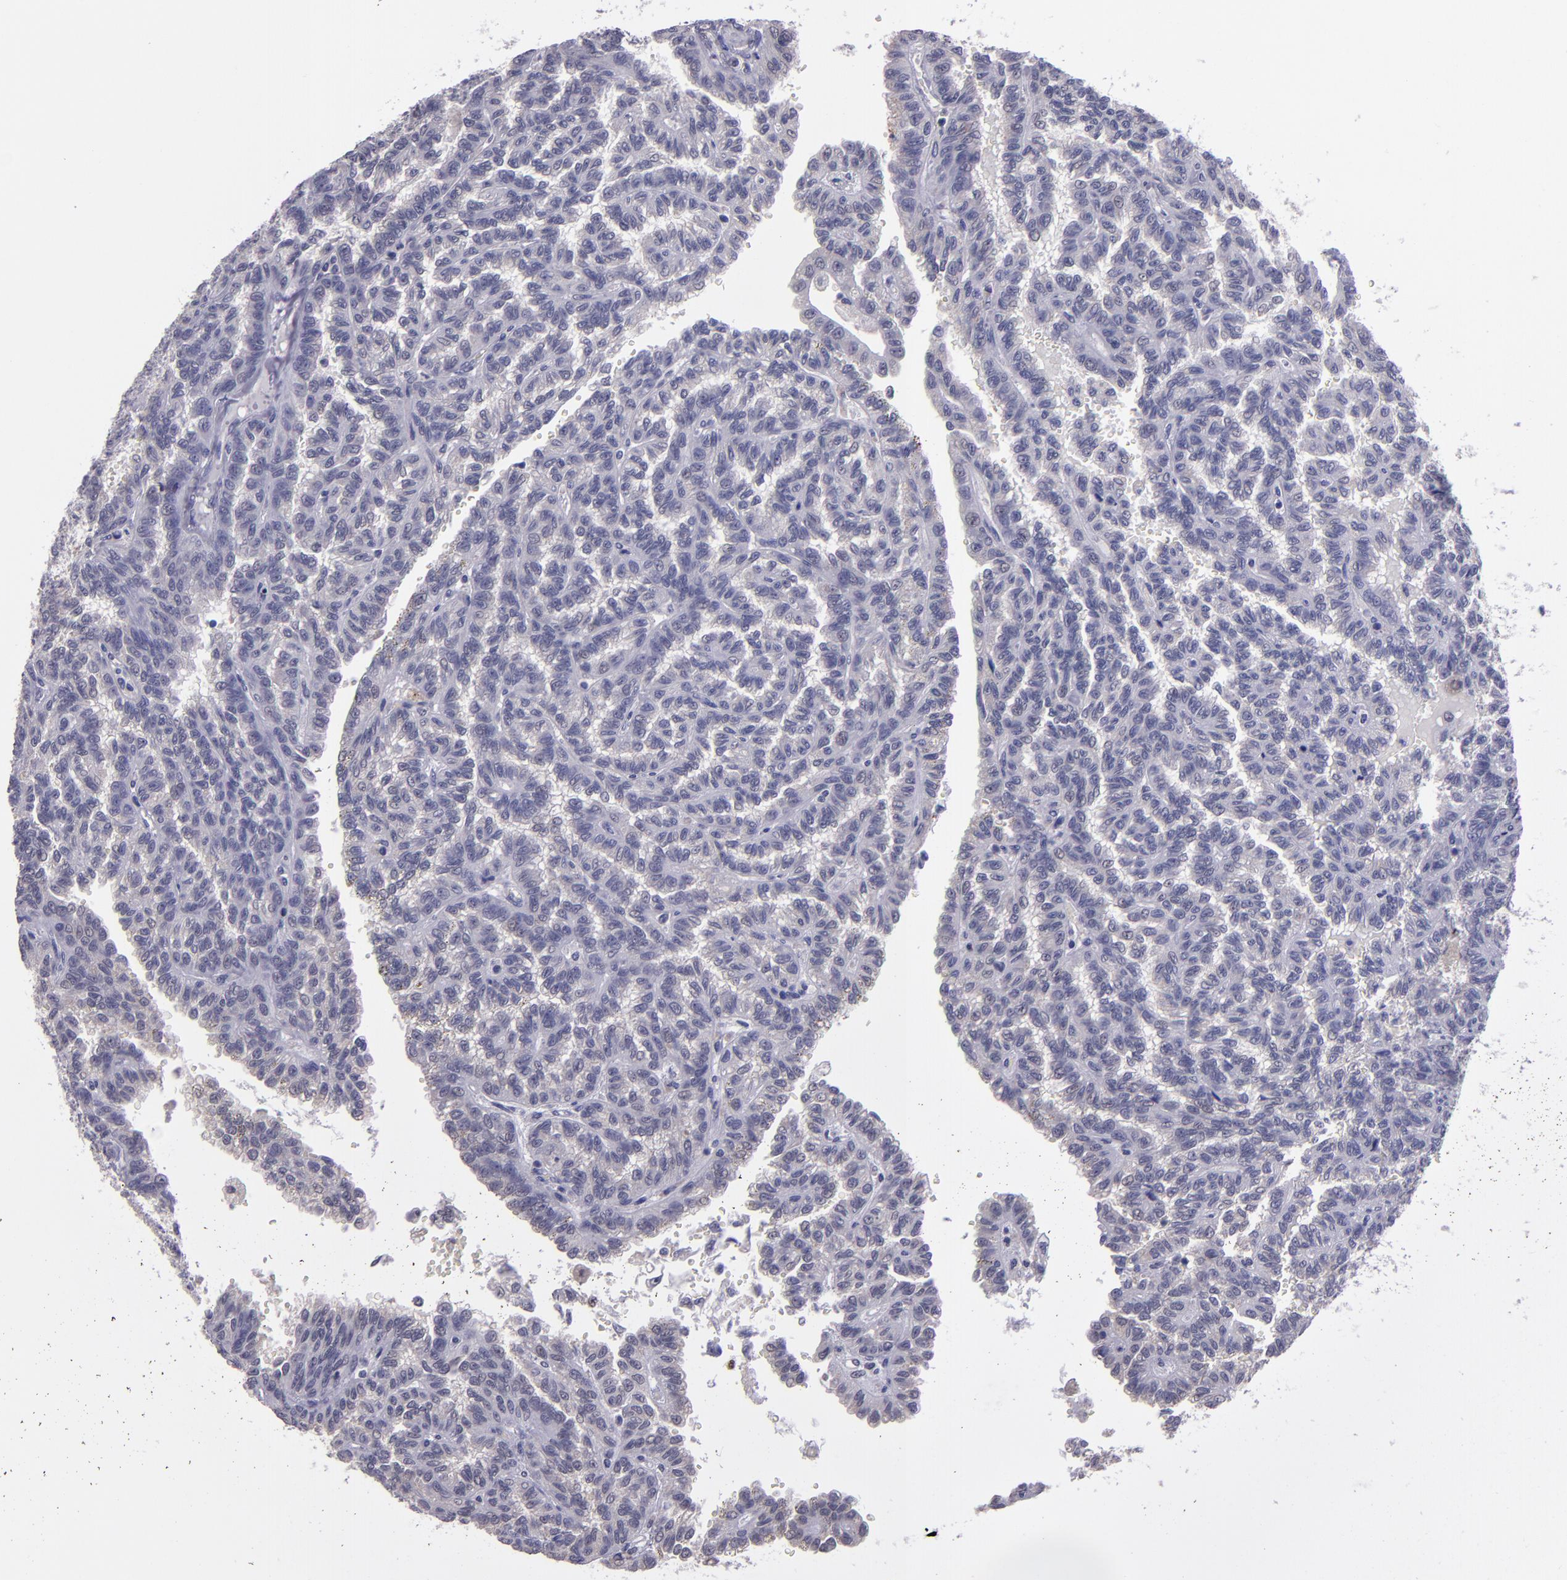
{"staining": {"intensity": "negative", "quantity": "none", "location": "none"}, "tissue": "renal cancer", "cell_type": "Tumor cells", "image_type": "cancer", "snomed": [{"axis": "morphology", "description": "Inflammation, NOS"}, {"axis": "morphology", "description": "Adenocarcinoma, NOS"}, {"axis": "topography", "description": "Kidney"}], "caption": "Immunohistochemistry (IHC) photomicrograph of neoplastic tissue: renal adenocarcinoma stained with DAB displays no significant protein positivity in tumor cells.", "gene": "CEBPE", "patient": {"sex": "male", "age": 68}}